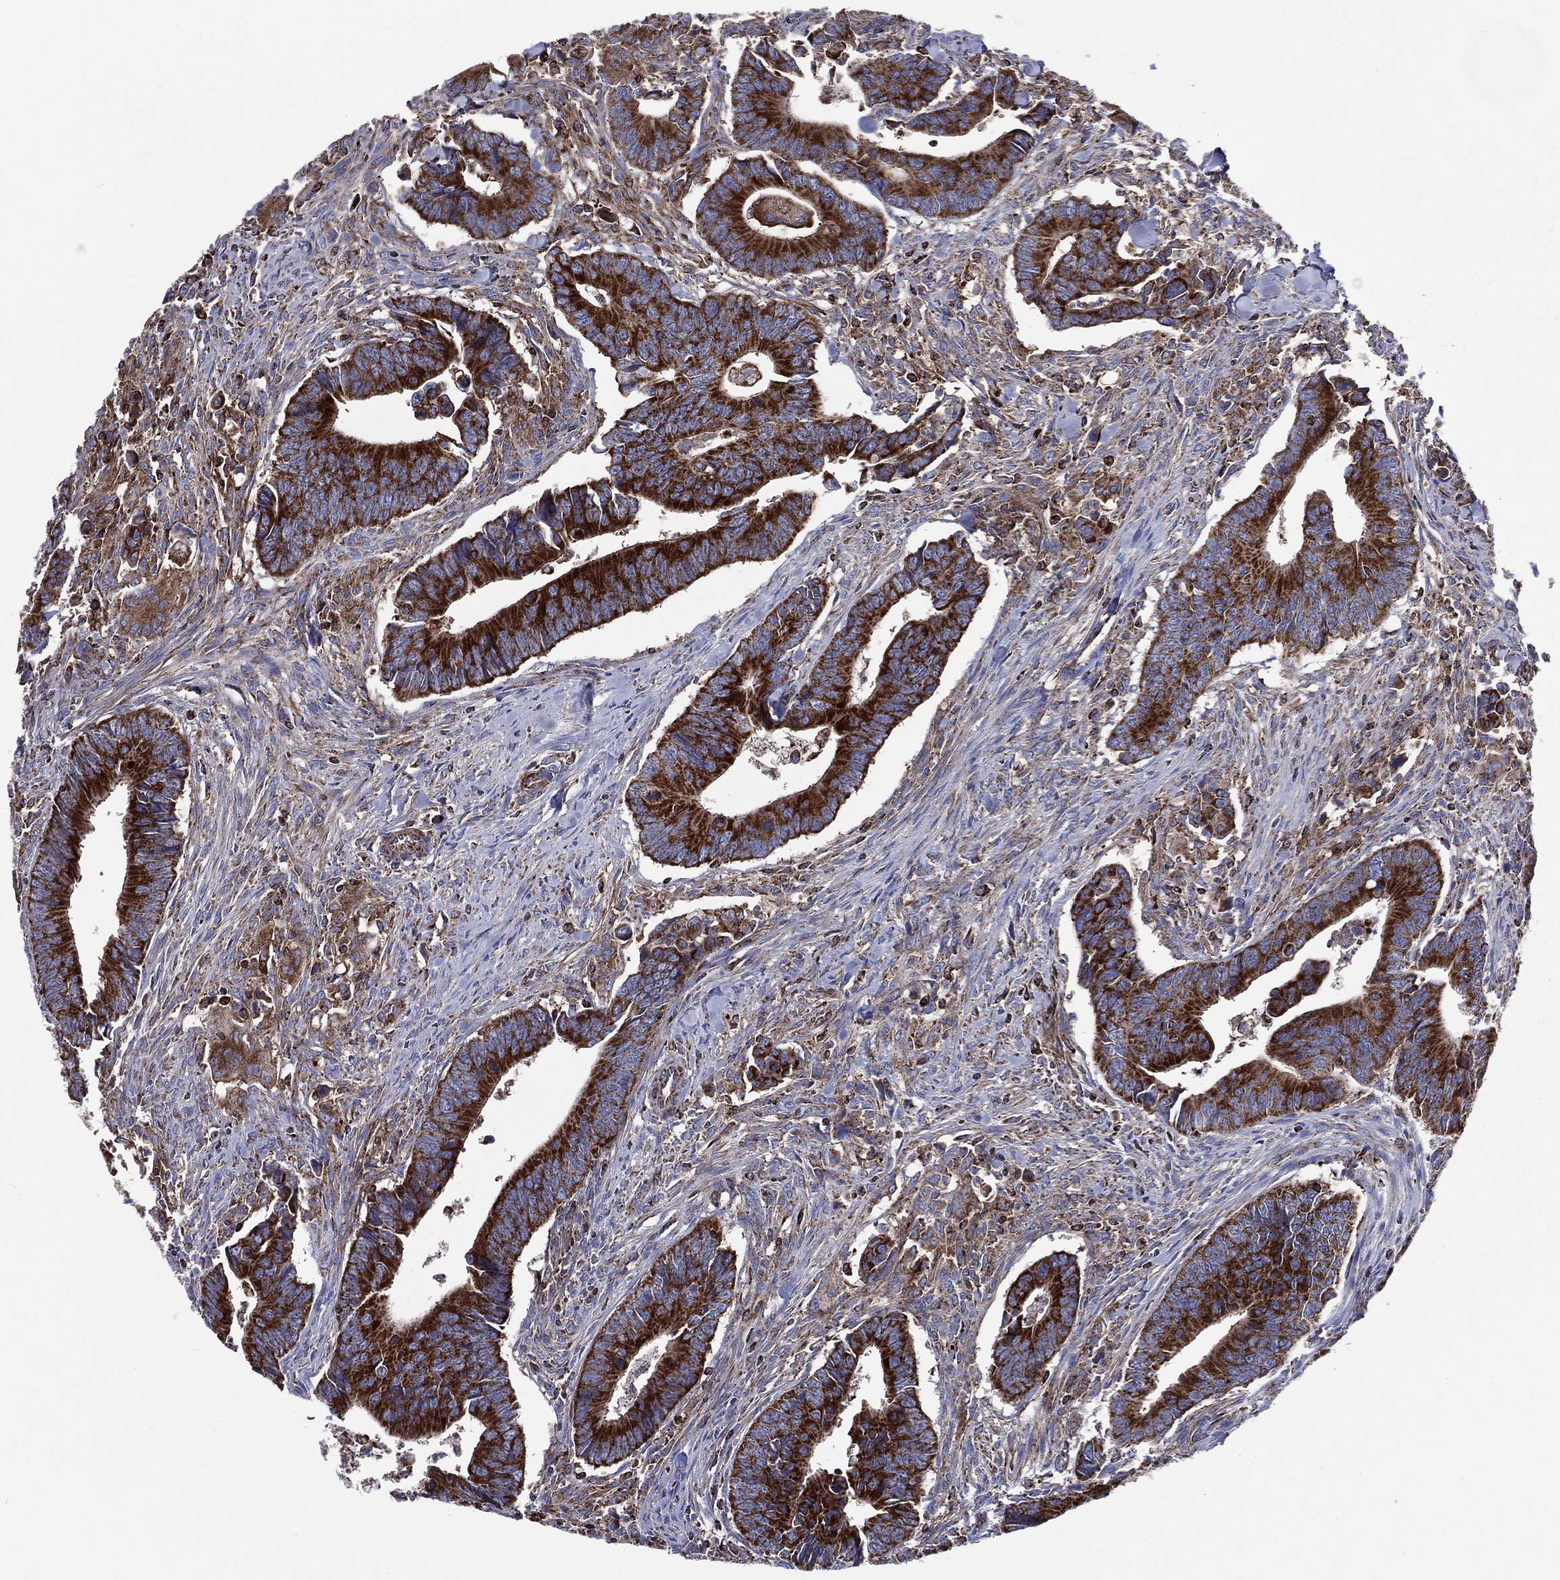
{"staining": {"intensity": "strong", "quantity": ">75%", "location": "cytoplasmic/membranous"}, "tissue": "colorectal cancer", "cell_type": "Tumor cells", "image_type": "cancer", "snomed": [{"axis": "morphology", "description": "Adenocarcinoma, NOS"}, {"axis": "topography", "description": "Rectum"}], "caption": "The photomicrograph reveals staining of colorectal cancer, revealing strong cytoplasmic/membranous protein staining (brown color) within tumor cells.", "gene": "ANKRD37", "patient": {"sex": "male", "age": 67}}